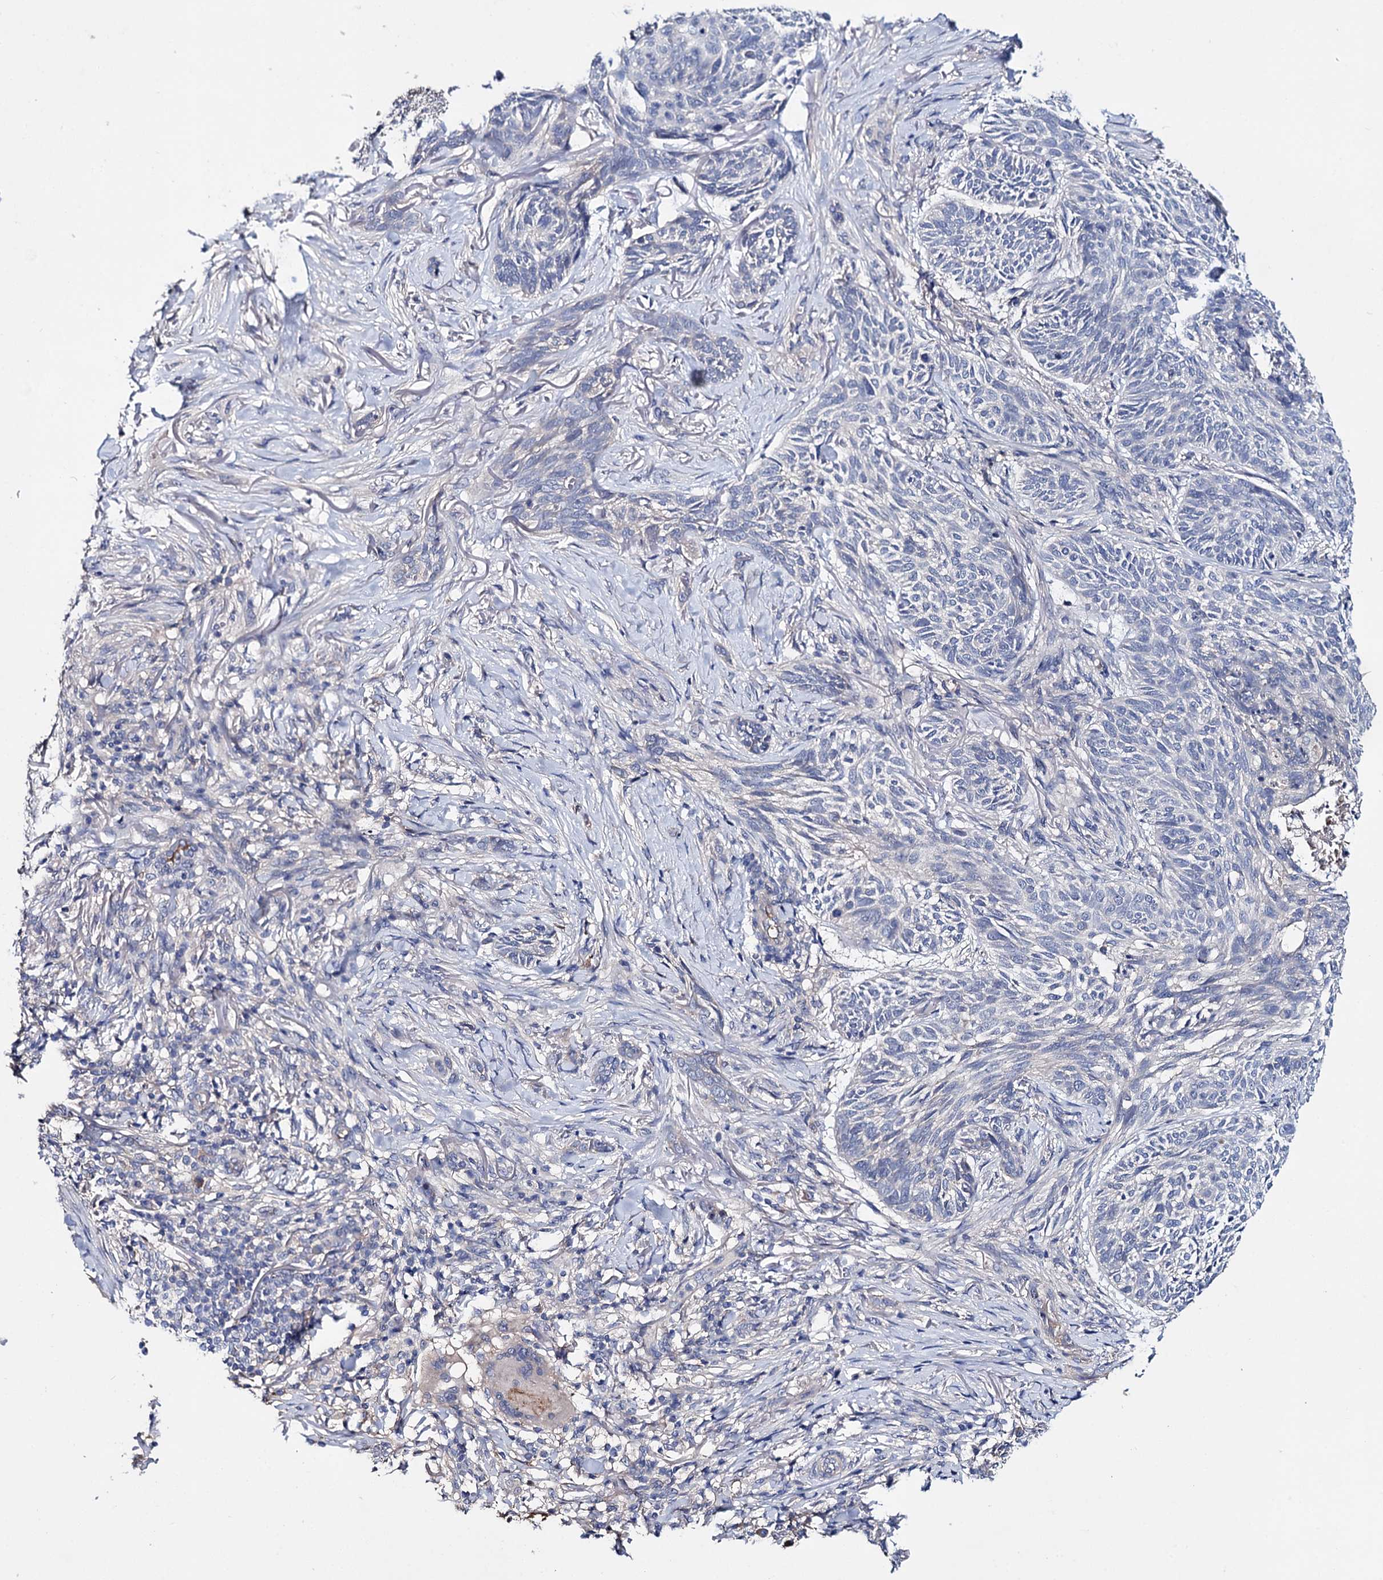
{"staining": {"intensity": "negative", "quantity": "none", "location": "none"}, "tissue": "skin cancer", "cell_type": "Tumor cells", "image_type": "cancer", "snomed": [{"axis": "morphology", "description": "Normal tissue, NOS"}, {"axis": "morphology", "description": "Basal cell carcinoma"}, {"axis": "topography", "description": "Skin"}], "caption": "The photomicrograph reveals no significant expression in tumor cells of skin cancer. Nuclei are stained in blue.", "gene": "PPP1R32", "patient": {"sex": "male", "age": 66}}